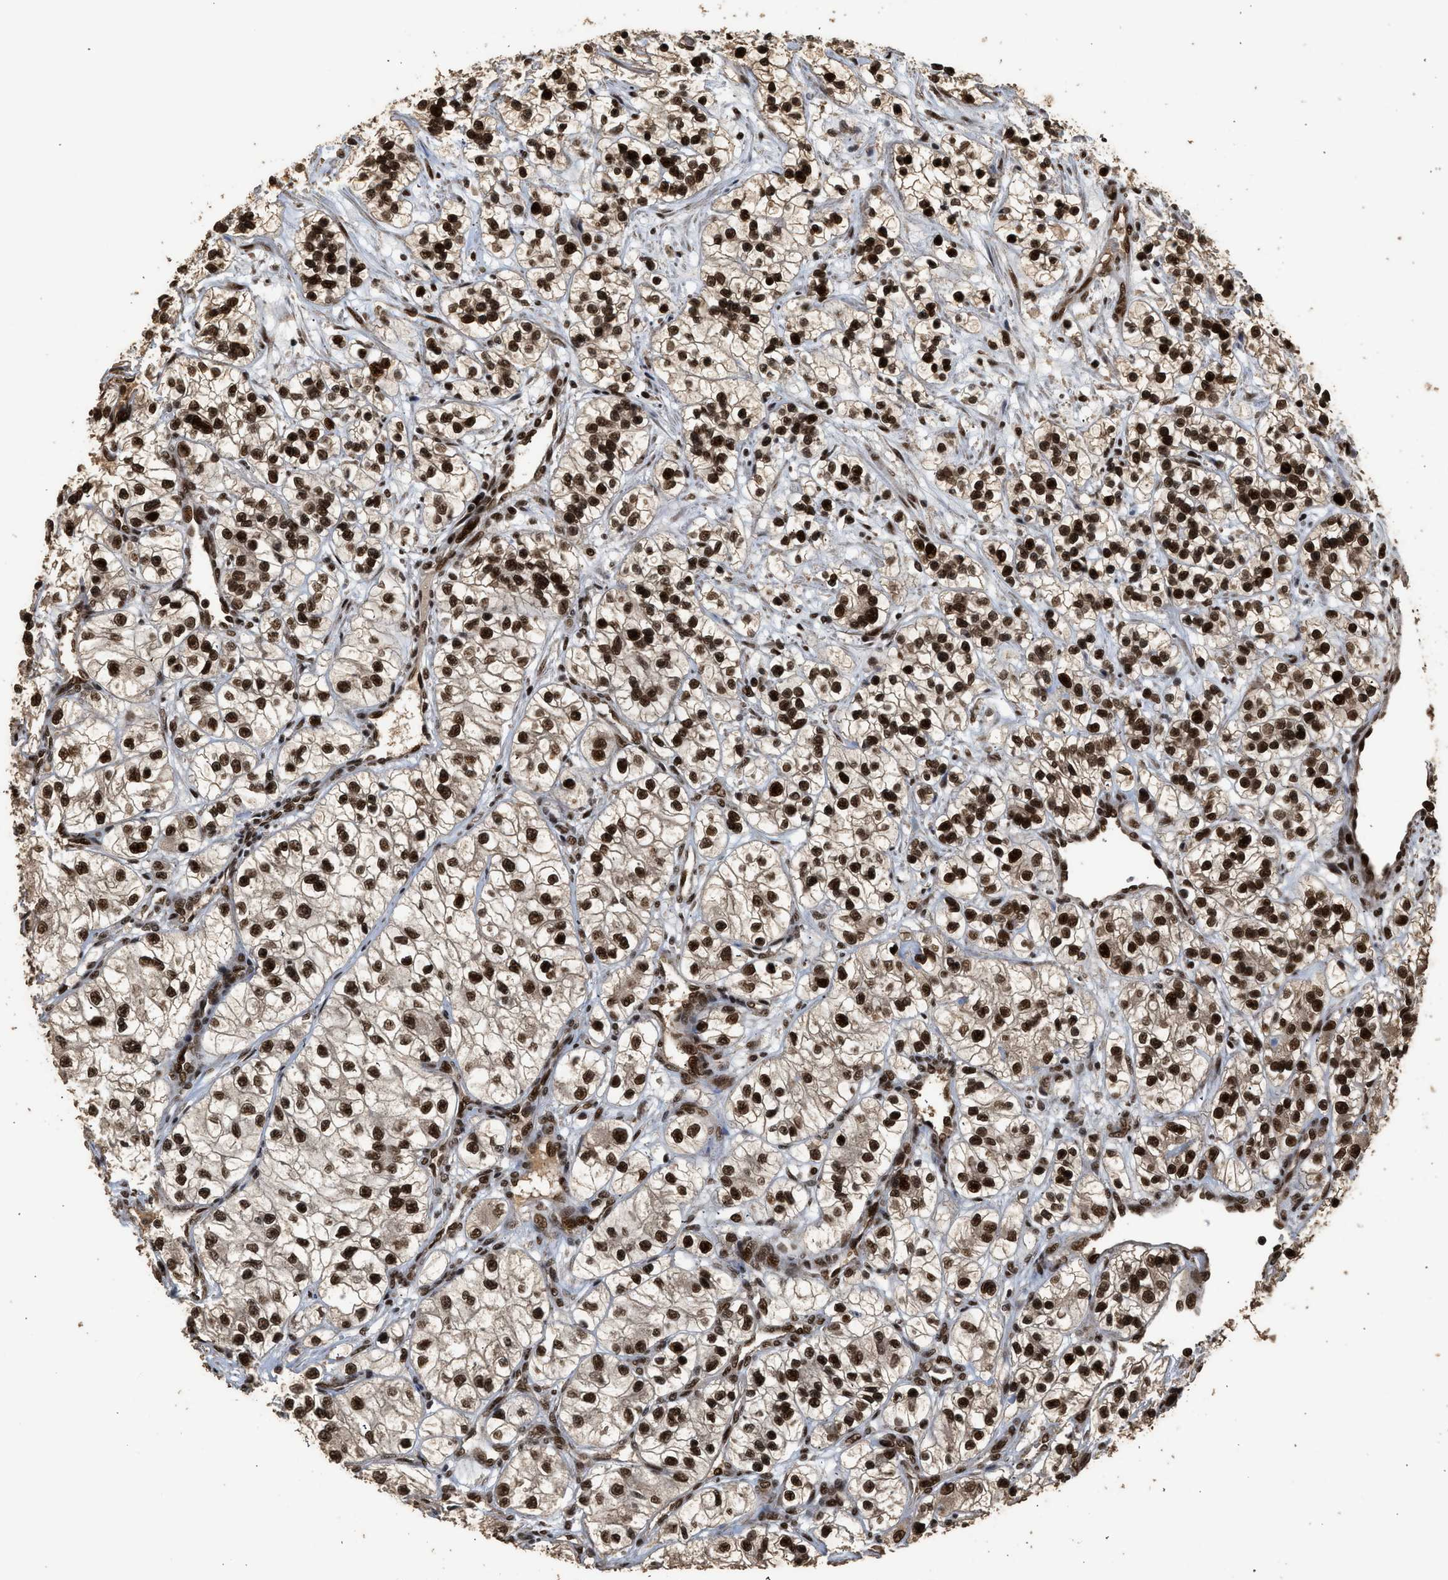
{"staining": {"intensity": "strong", "quantity": ">75%", "location": "nuclear"}, "tissue": "renal cancer", "cell_type": "Tumor cells", "image_type": "cancer", "snomed": [{"axis": "morphology", "description": "Adenocarcinoma, NOS"}, {"axis": "topography", "description": "Kidney"}], "caption": "Renal adenocarcinoma stained for a protein reveals strong nuclear positivity in tumor cells.", "gene": "PPP4R3B", "patient": {"sex": "female", "age": 57}}